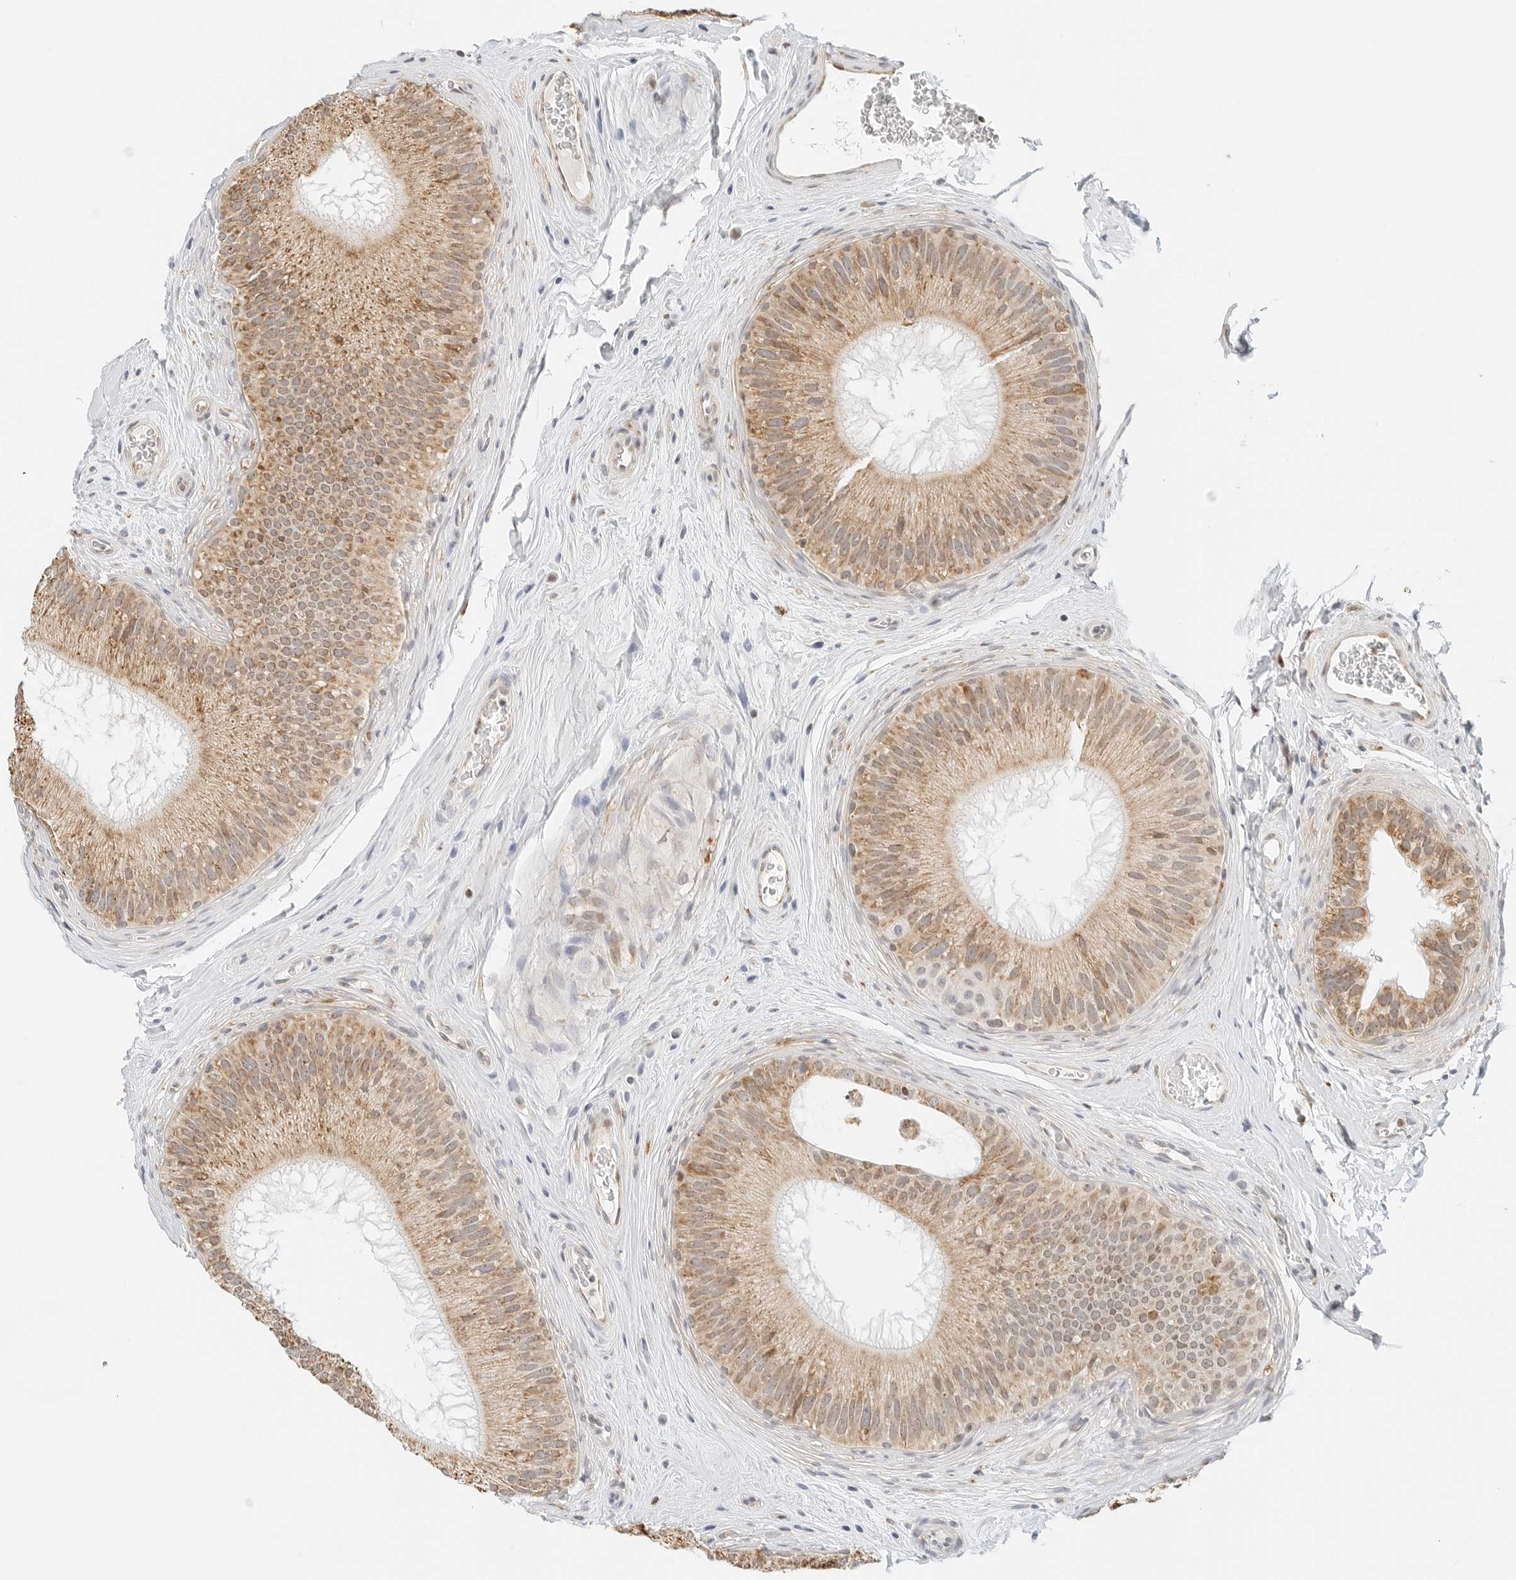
{"staining": {"intensity": "moderate", "quantity": ">75%", "location": "cytoplasmic/membranous"}, "tissue": "epididymis", "cell_type": "Glandular cells", "image_type": "normal", "snomed": [{"axis": "morphology", "description": "Normal tissue, NOS"}, {"axis": "topography", "description": "Epididymis"}], "caption": "An immunohistochemistry photomicrograph of benign tissue is shown. Protein staining in brown labels moderate cytoplasmic/membranous positivity in epididymis within glandular cells.", "gene": "ATL1", "patient": {"sex": "male", "age": 45}}